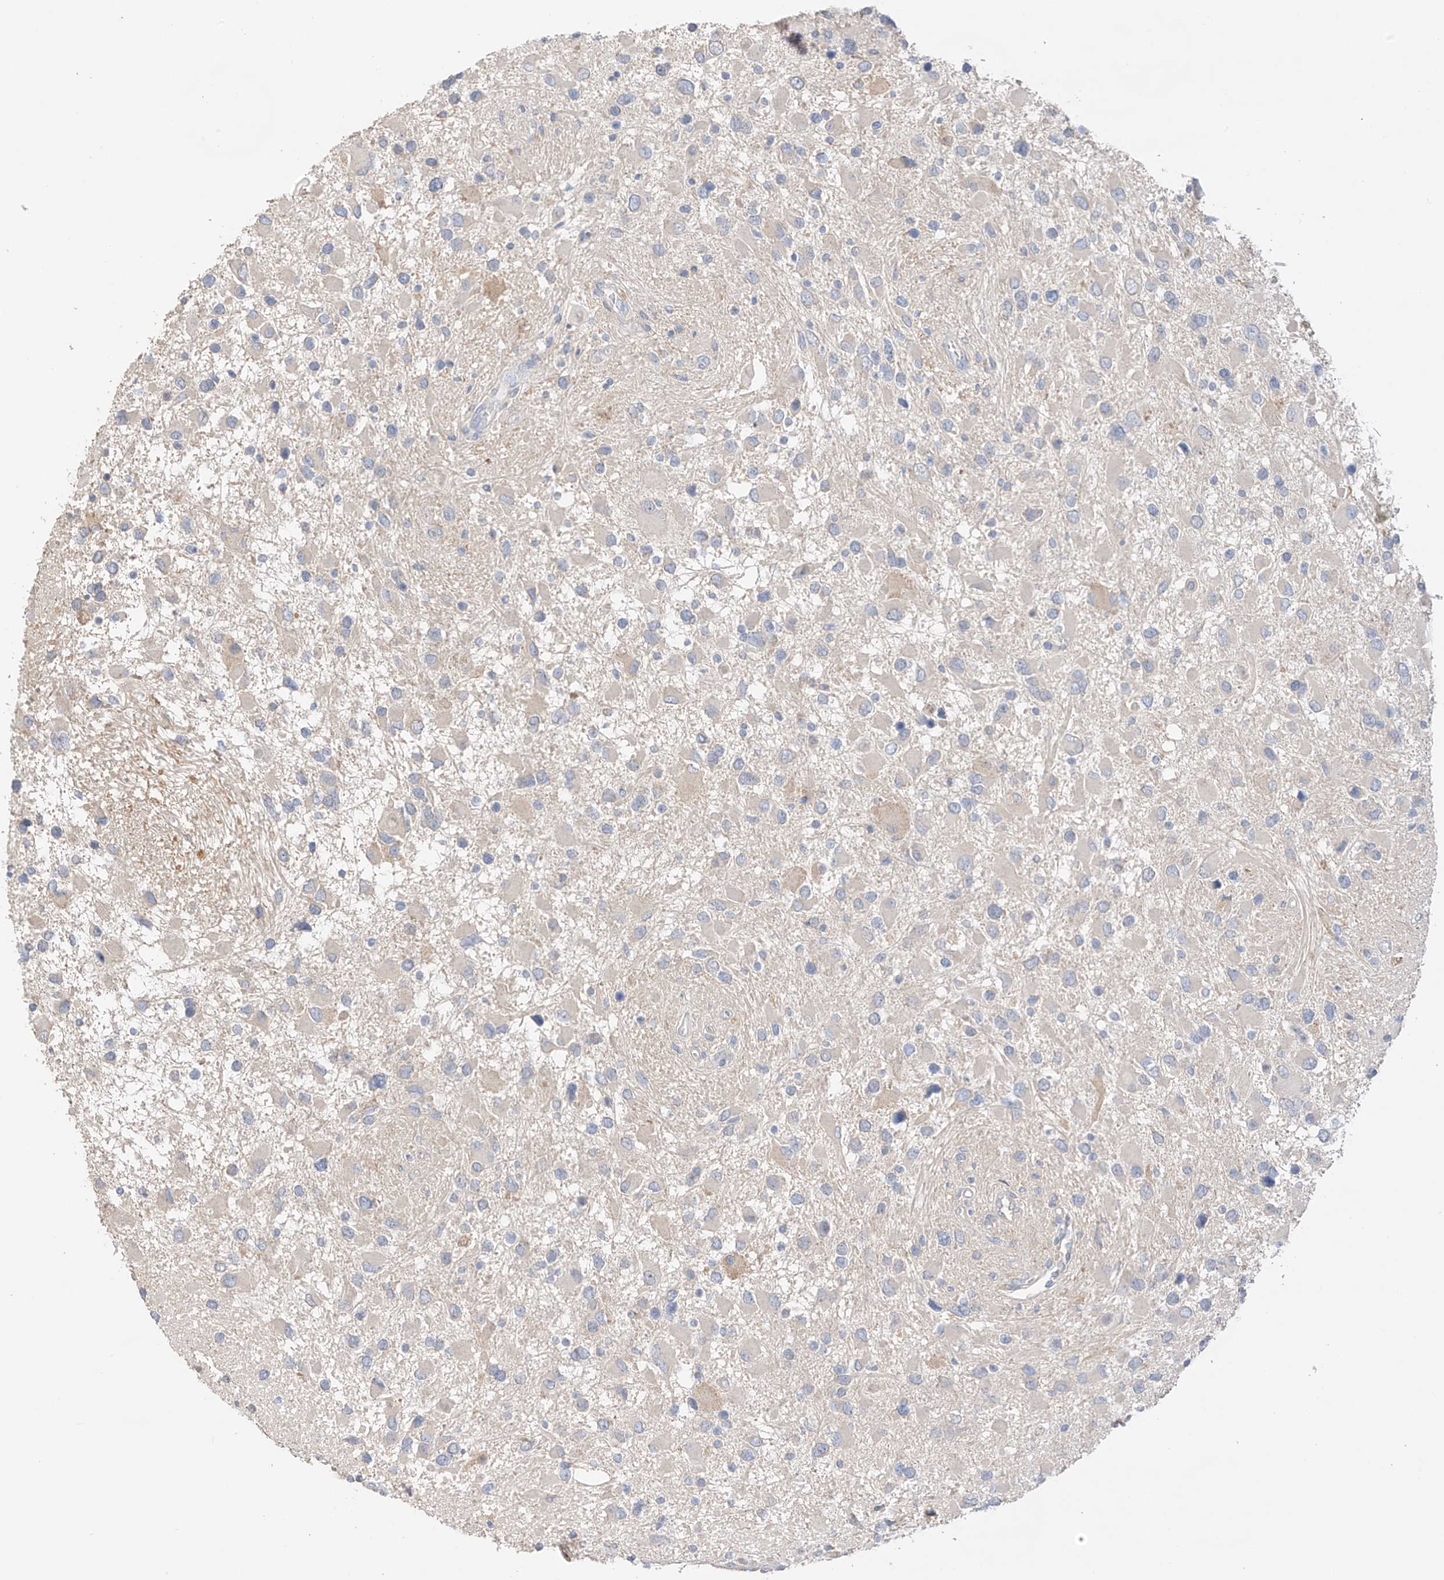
{"staining": {"intensity": "negative", "quantity": "none", "location": "none"}, "tissue": "glioma", "cell_type": "Tumor cells", "image_type": "cancer", "snomed": [{"axis": "morphology", "description": "Glioma, malignant, High grade"}, {"axis": "topography", "description": "Brain"}], "caption": "The image displays no significant staining in tumor cells of glioma.", "gene": "CAPN13", "patient": {"sex": "male", "age": 53}}